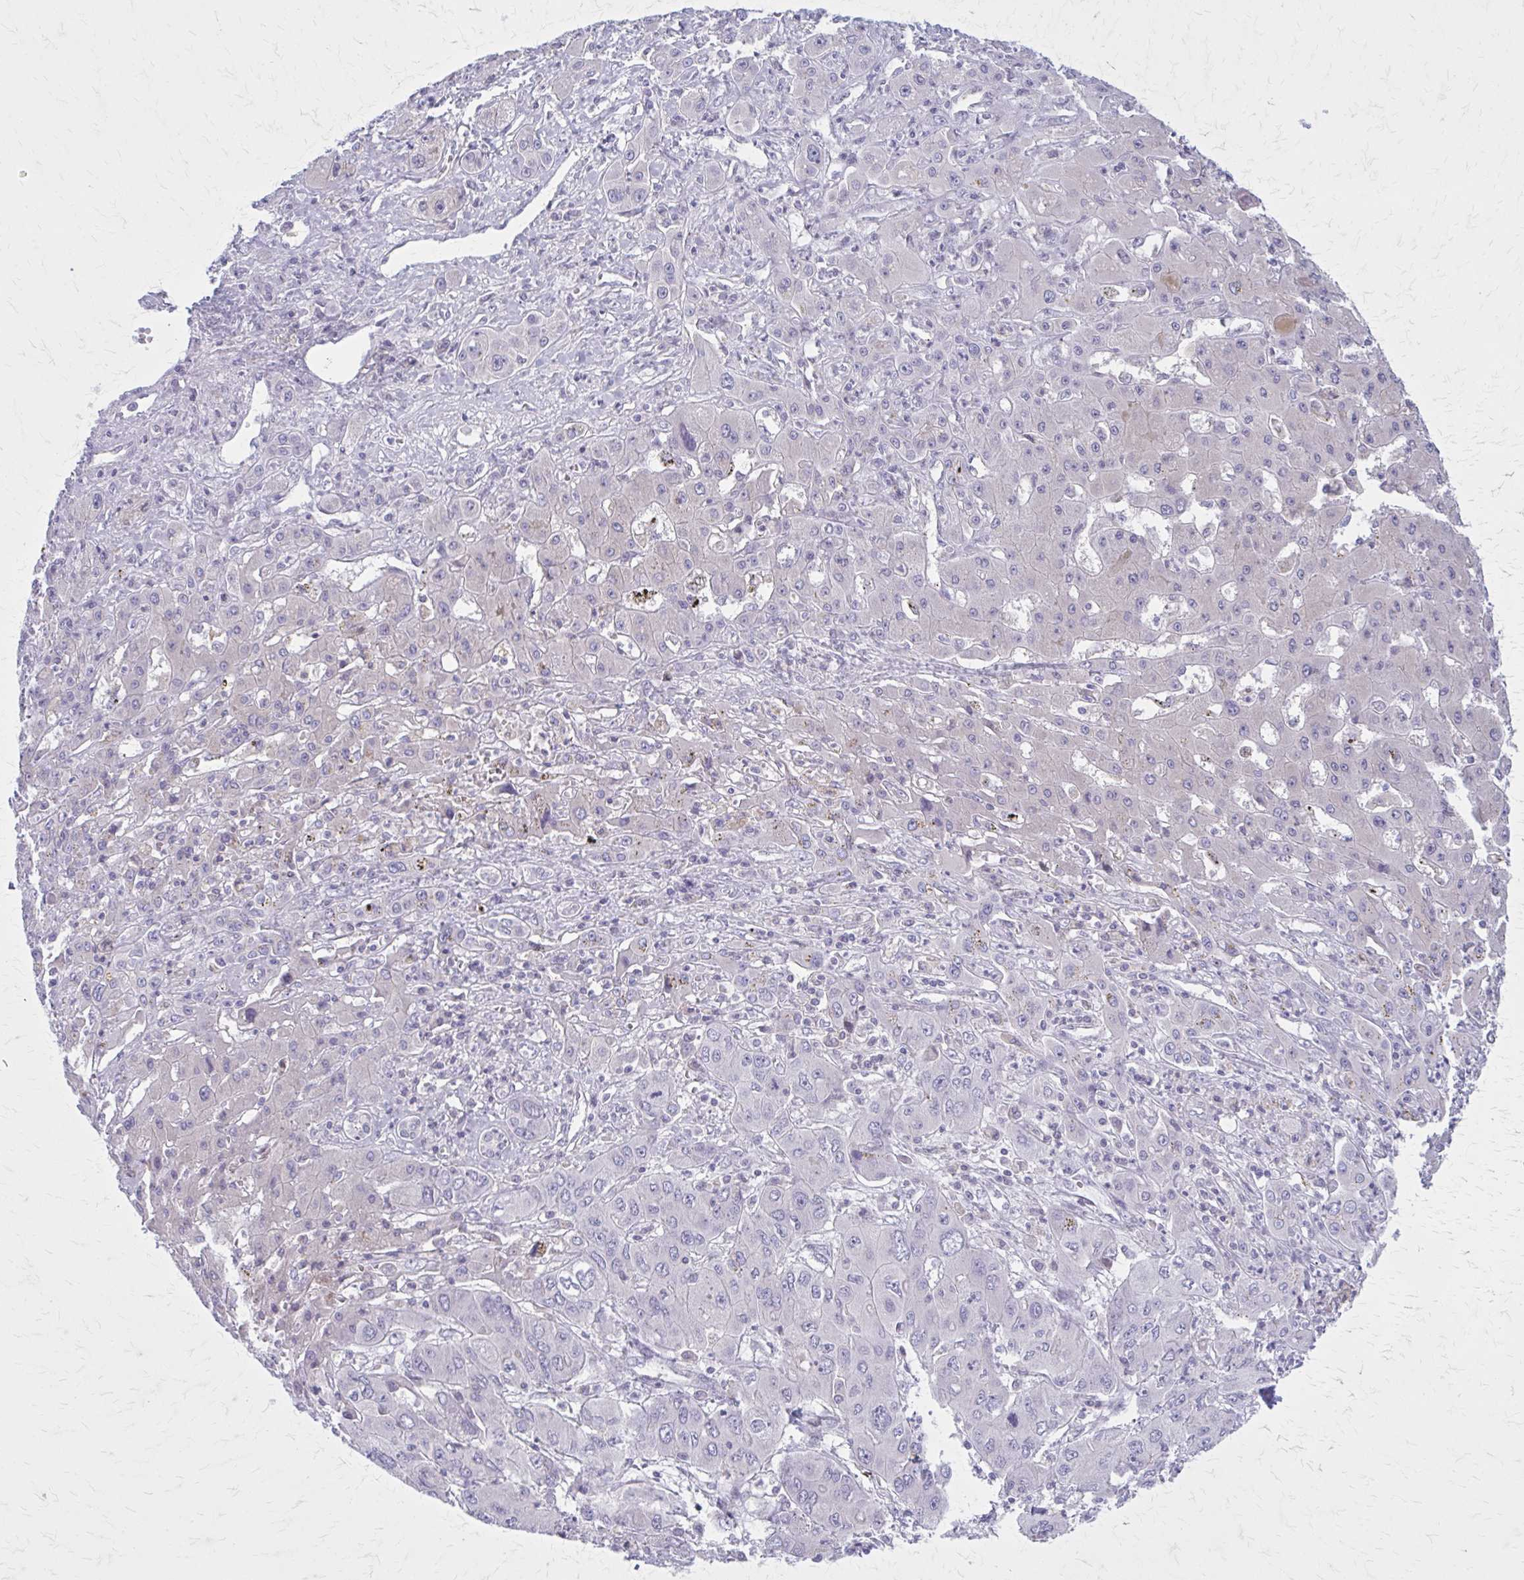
{"staining": {"intensity": "negative", "quantity": "none", "location": "none"}, "tissue": "liver cancer", "cell_type": "Tumor cells", "image_type": "cancer", "snomed": [{"axis": "morphology", "description": "Cholangiocarcinoma"}, {"axis": "topography", "description": "Liver"}], "caption": "Tumor cells show no significant staining in liver cancer.", "gene": "PITPNM1", "patient": {"sex": "male", "age": 67}}